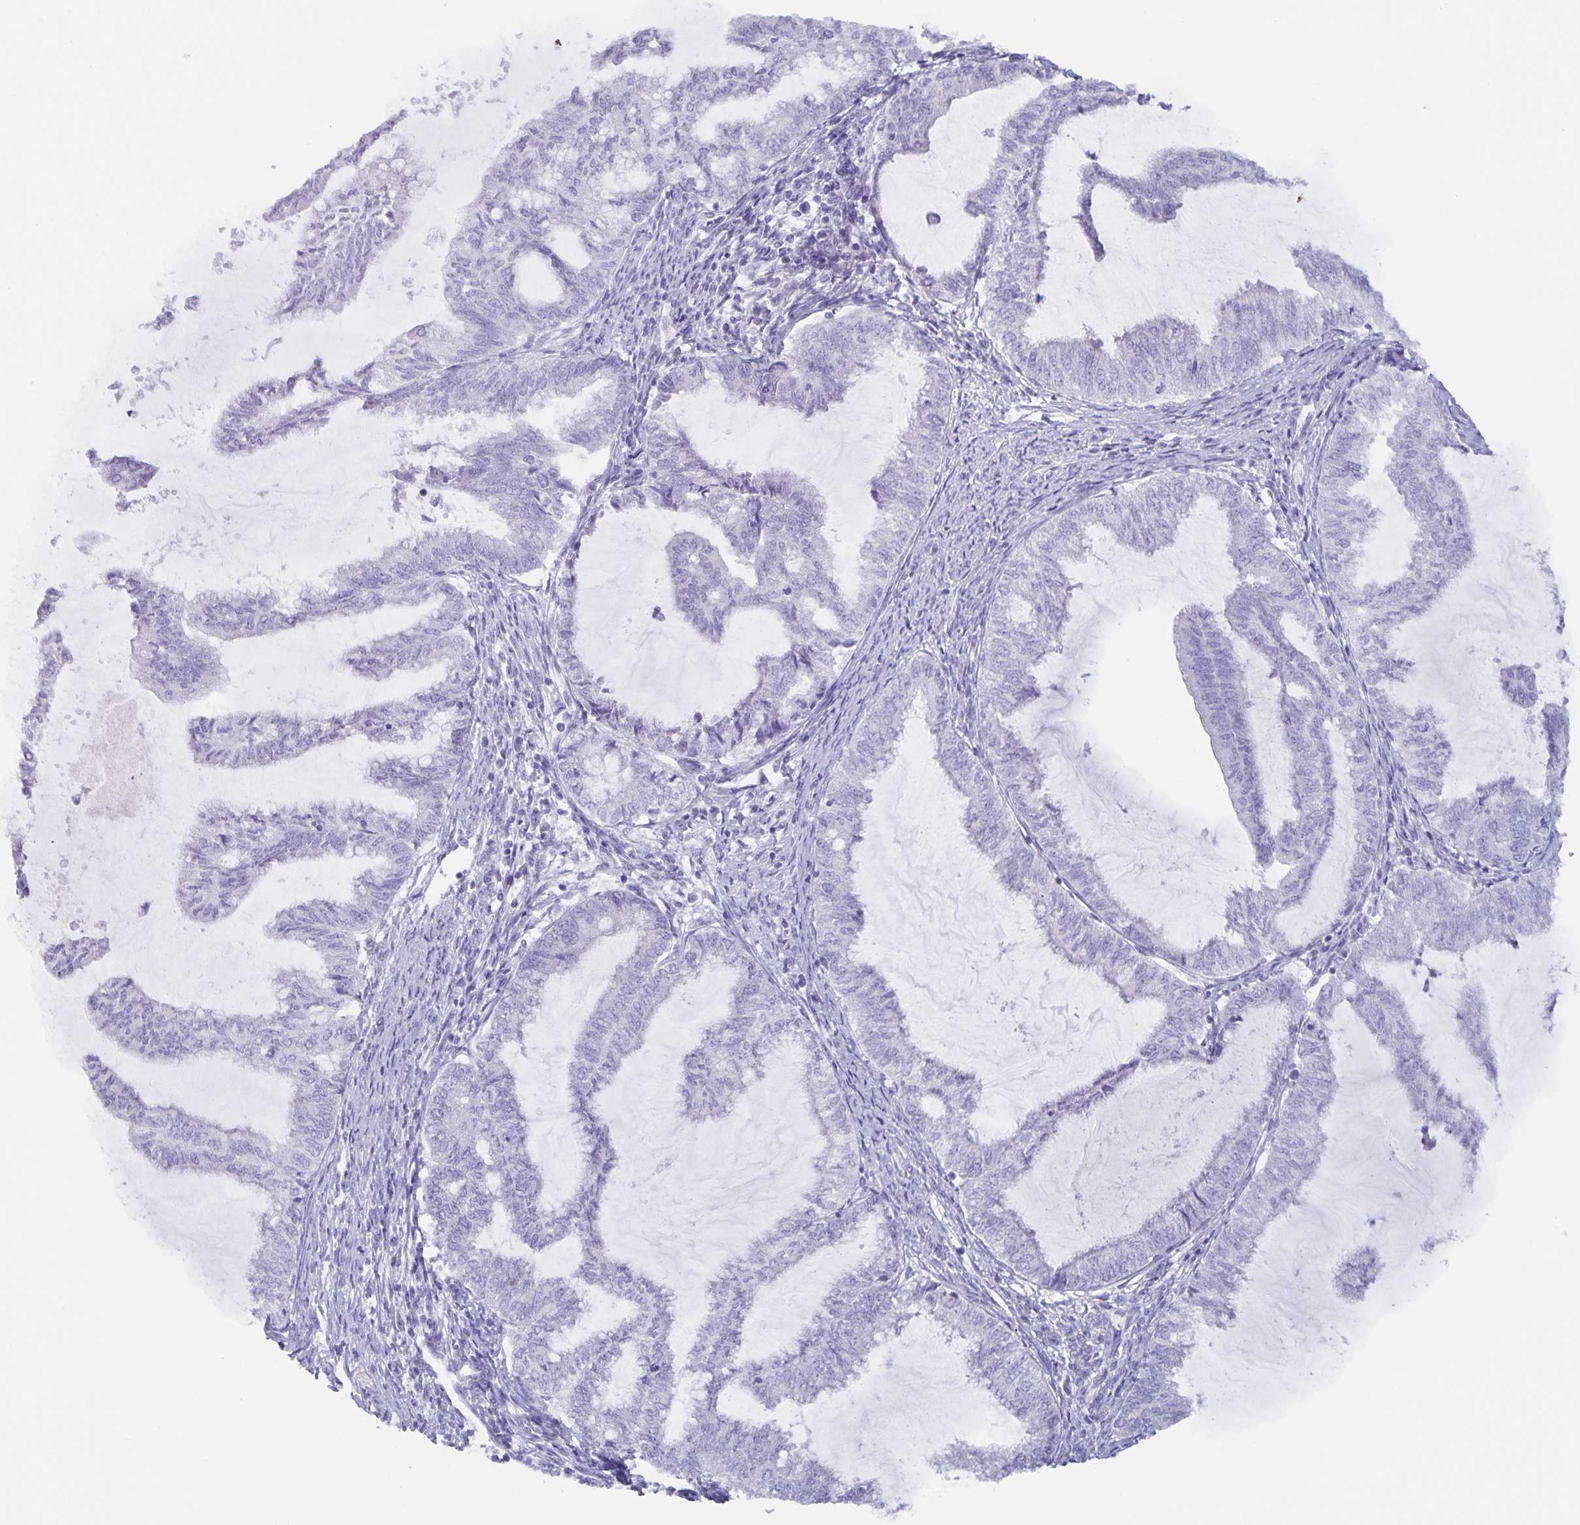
{"staining": {"intensity": "negative", "quantity": "none", "location": "none"}, "tissue": "endometrial cancer", "cell_type": "Tumor cells", "image_type": "cancer", "snomed": [{"axis": "morphology", "description": "Adenocarcinoma, NOS"}, {"axis": "topography", "description": "Endometrium"}], "caption": "Endometrial adenocarcinoma was stained to show a protein in brown. There is no significant staining in tumor cells. Nuclei are stained in blue.", "gene": "AQP4", "patient": {"sex": "female", "age": 79}}